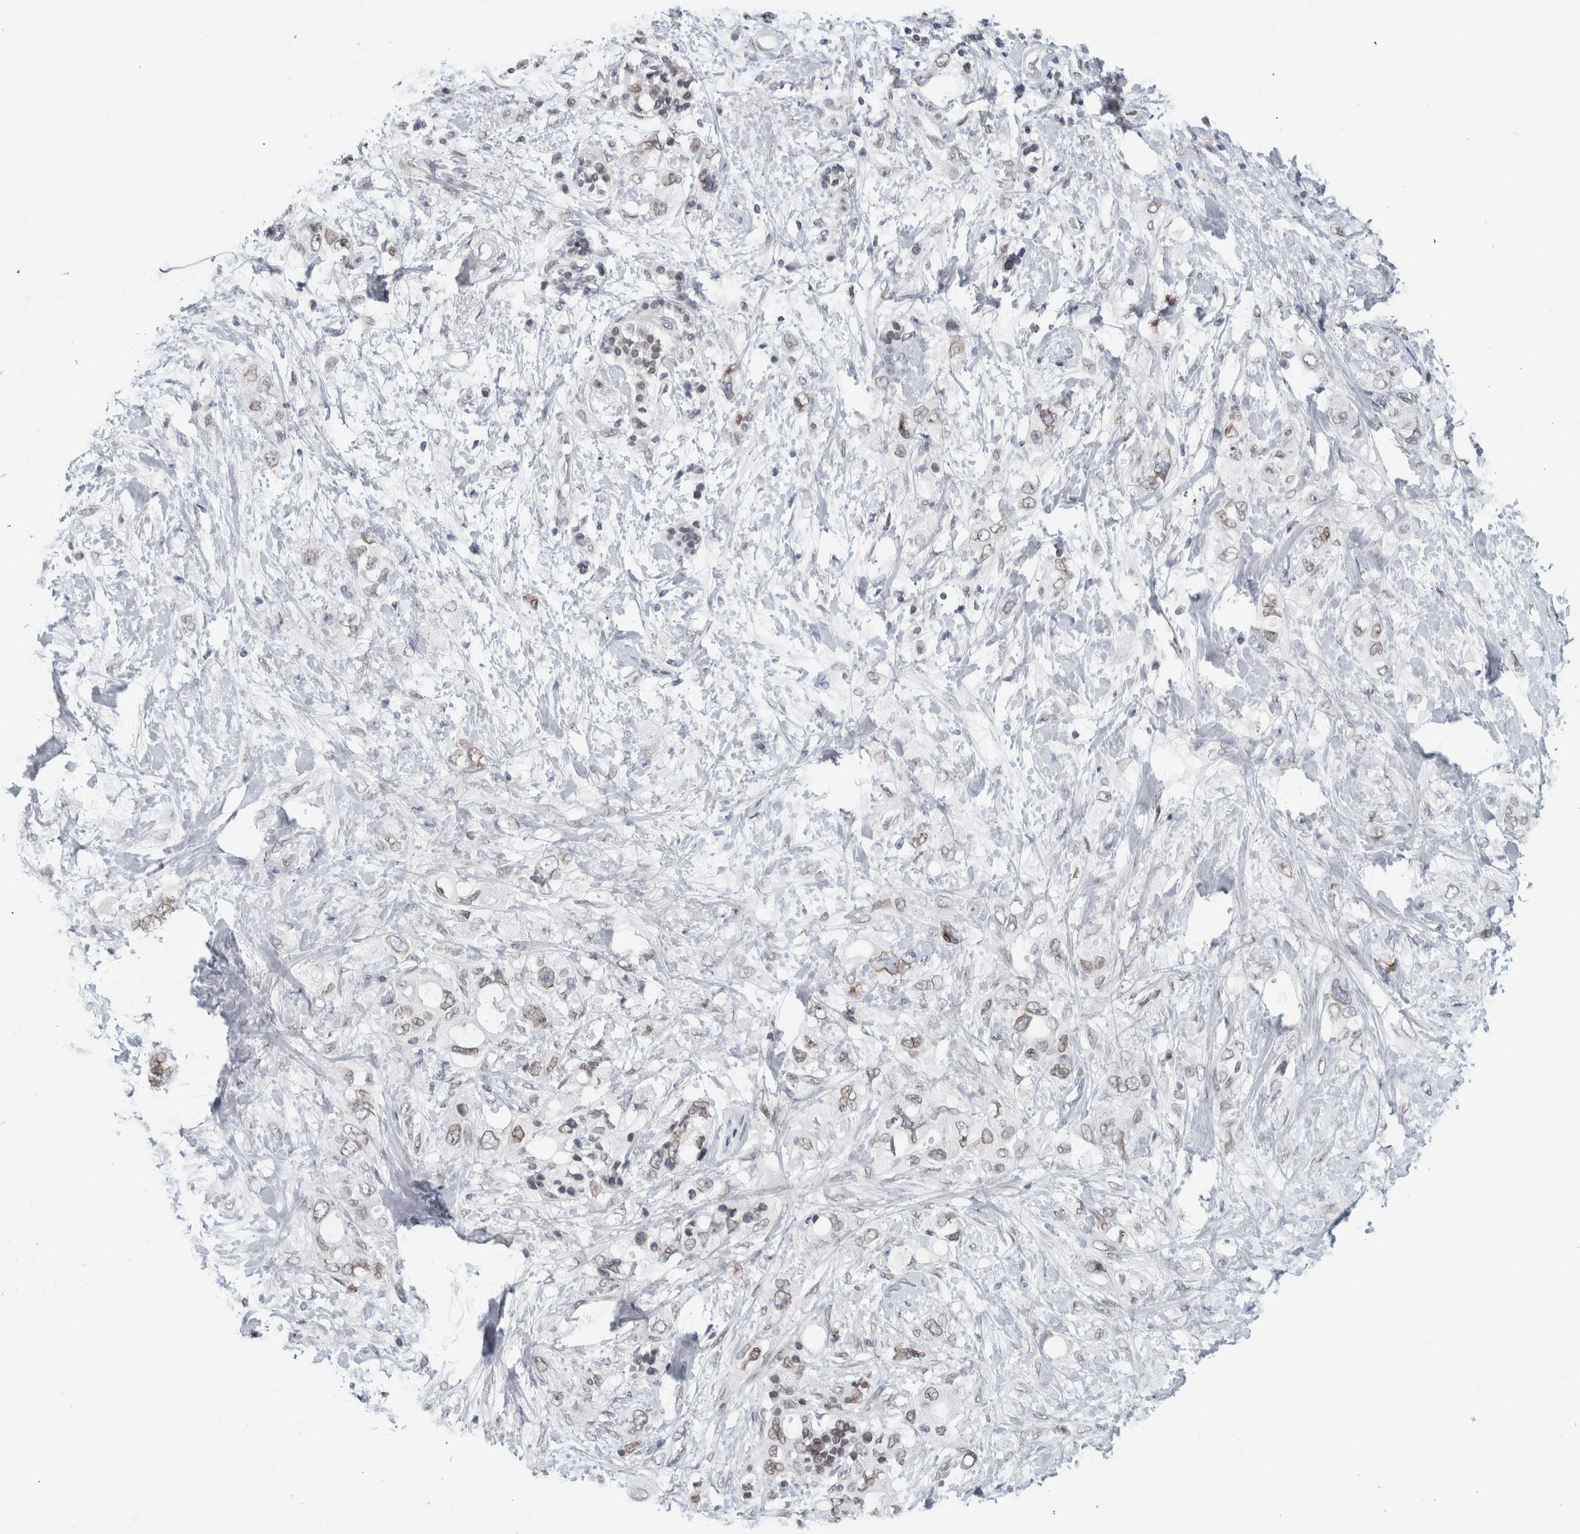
{"staining": {"intensity": "weak", "quantity": "<25%", "location": "cytoplasmic/membranous,nuclear"}, "tissue": "pancreatic cancer", "cell_type": "Tumor cells", "image_type": "cancer", "snomed": [{"axis": "morphology", "description": "Adenocarcinoma, NOS"}, {"axis": "topography", "description": "Pancreas"}], "caption": "High magnification brightfield microscopy of adenocarcinoma (pancreatic) stained with DAB (3,3'-diaminobenzidine) (brown) and counterstained with hematoxylin (blue): tumor cells show no significant expression.", "gene": "ZNF770", "patient": {"sex": "female", "age": 56}}